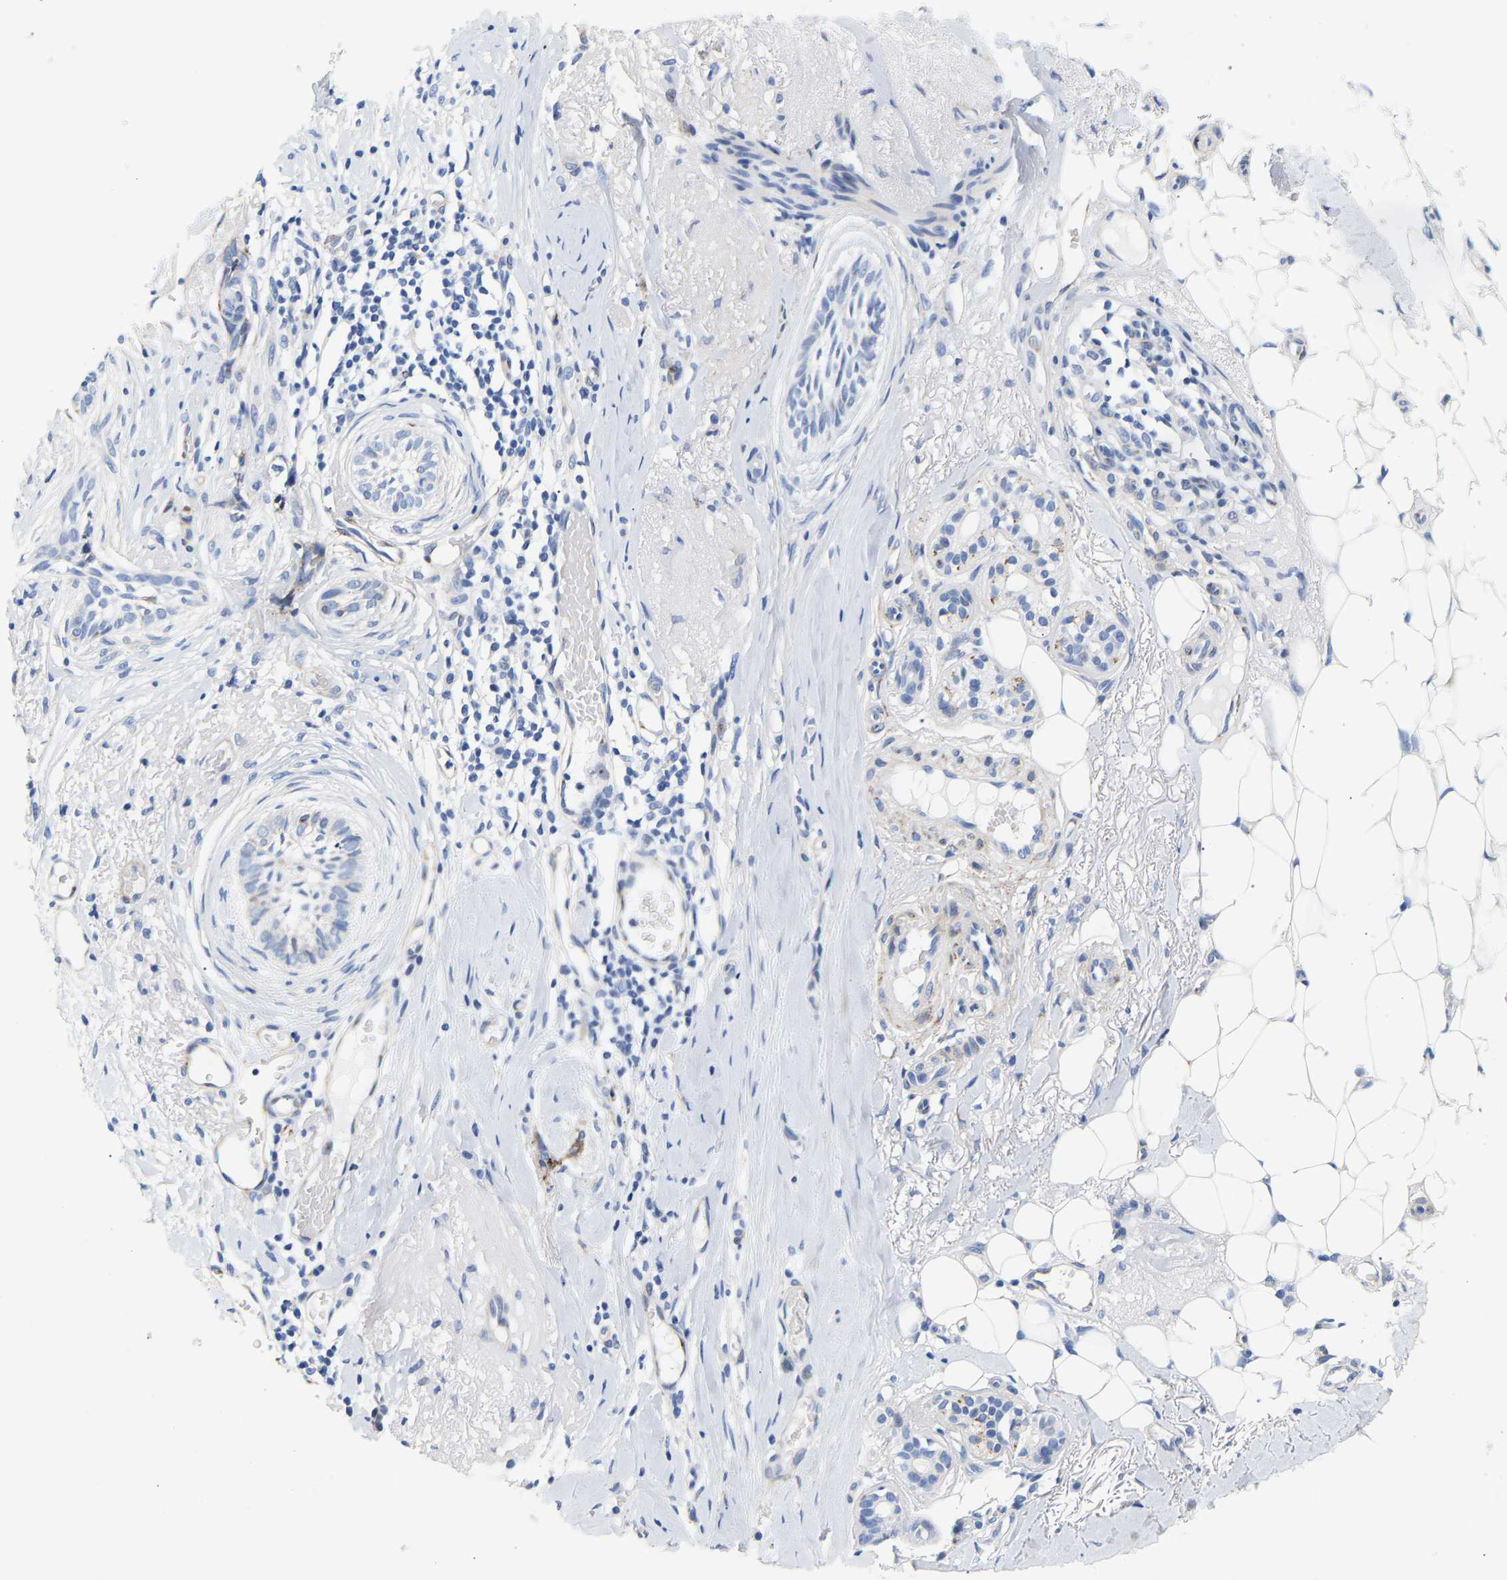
{"staining": {"intensity": "moderate", "quantity": "<25%", "location": "cytoplasmic/membranous"}, "tissue": "skin cancer", "cell_type": "Tumor cells", "image_type": "cancer", "snomed": [{"axis": "morphology", "description": "Basal cell carcinoma"}, {"axis": "topography", "description": "Skin"}], "caption": "Approximately <25% of tumor cells in human skin cancer exhibit moderate cytoplasmic/membranous protein staining as visualized by brown immunohistochemical staining.", "gene": "IGFBP7", "patient": {"sex": "female", "age": 88}}